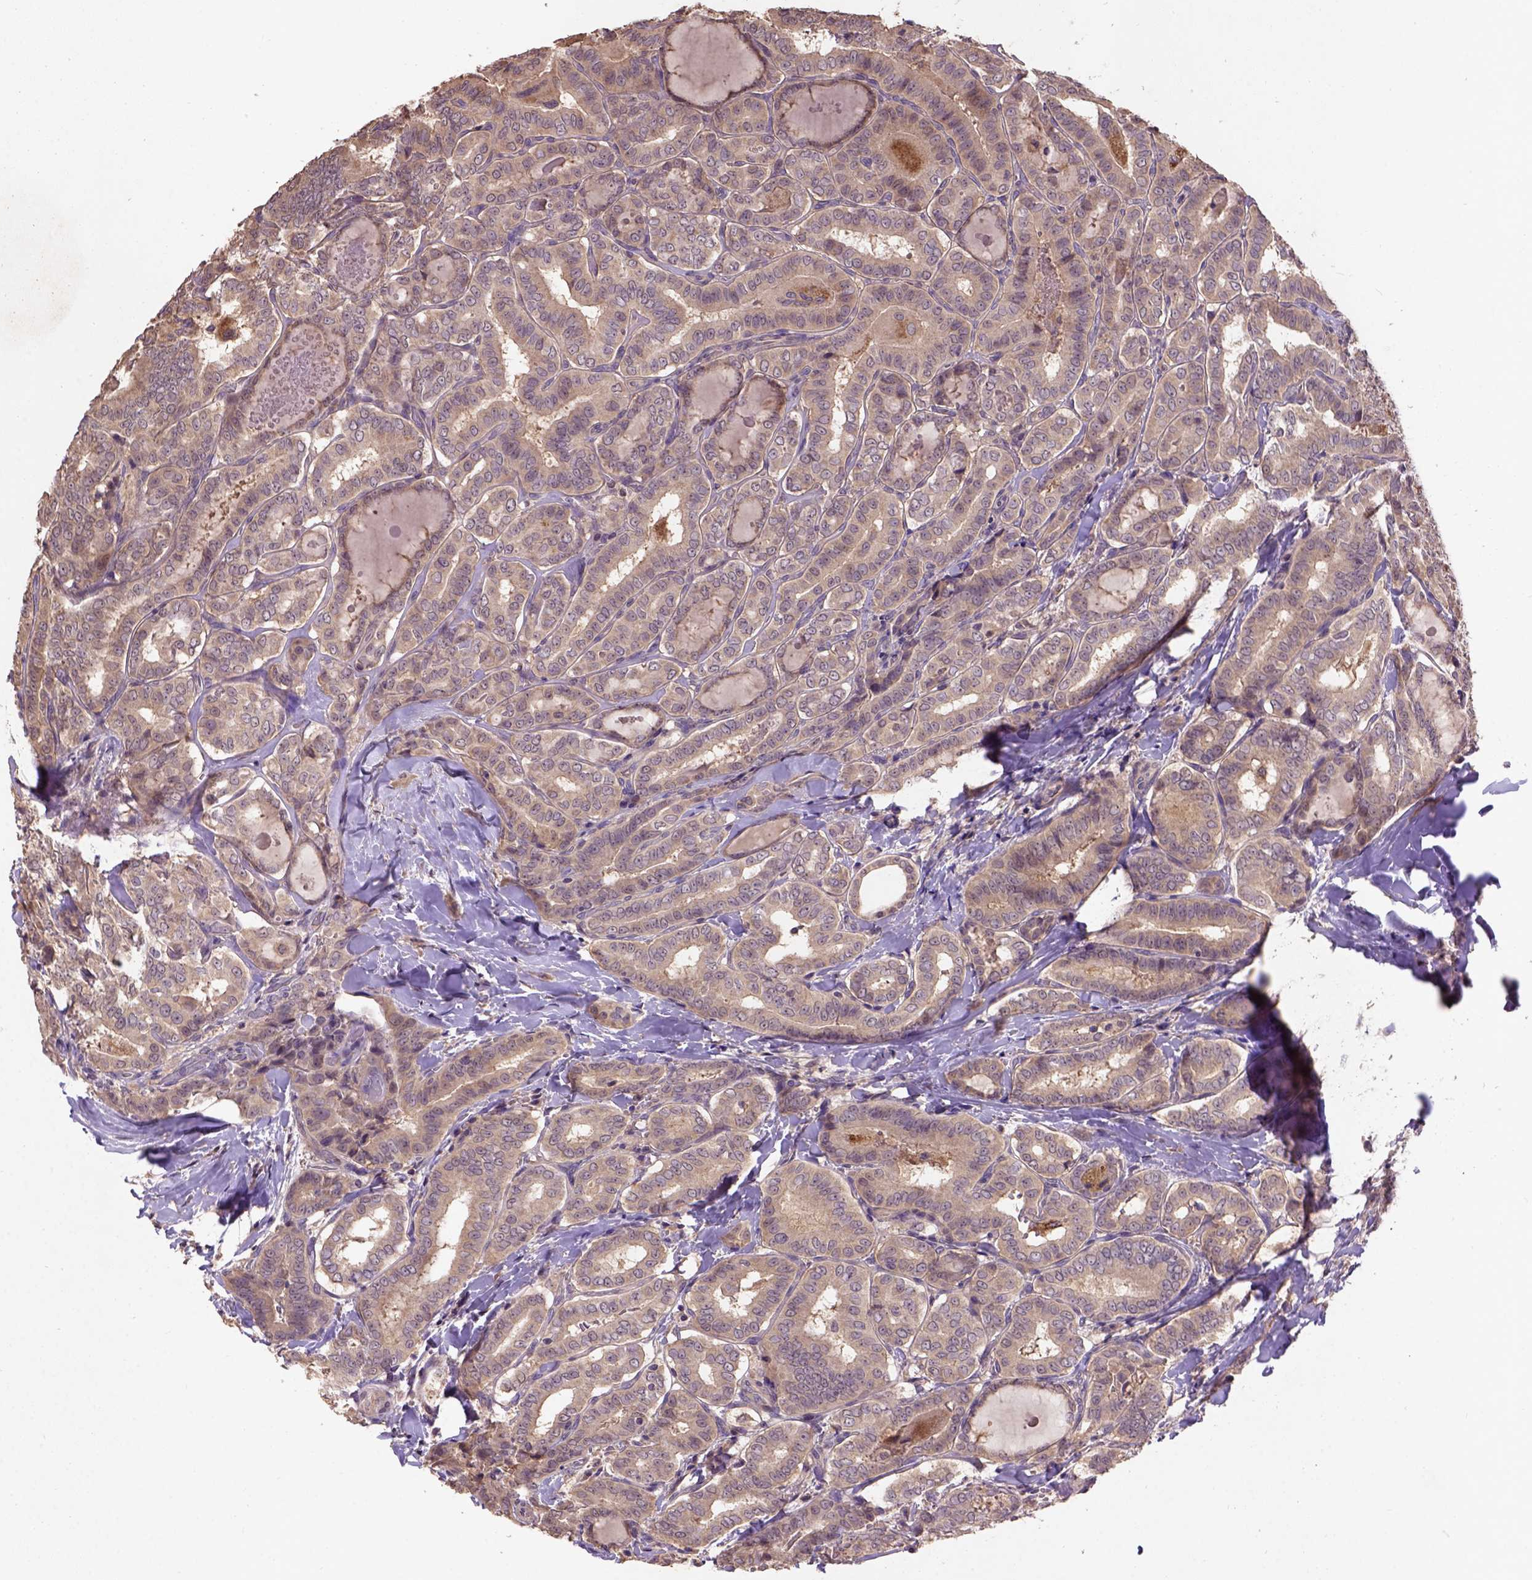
{"staining": {"intensity": "moderate", "quantity": "<25%", "location": "cytoplasmic/membranous"}, "tissue": "thyroid cancer", "cell_type": "Tumor cells", "image_type": "cancer", "snomed": [{"axis": "morphology", "description": "Papillary adenocarcinoma, NOS"}, {"axis": "morphology", "description": "Papillary adenoma metastatic"}, {"axis": "topography", "description": "Thyroid gland"}], "caption": "Immunohistochemical staining of human thyroid cancer shows moderate cytoplasmic/membranous protein staining in approximately <25% of tumor cells.", "gene": "KBTBD8", "patient": {"sex": "female", "age": 50}}